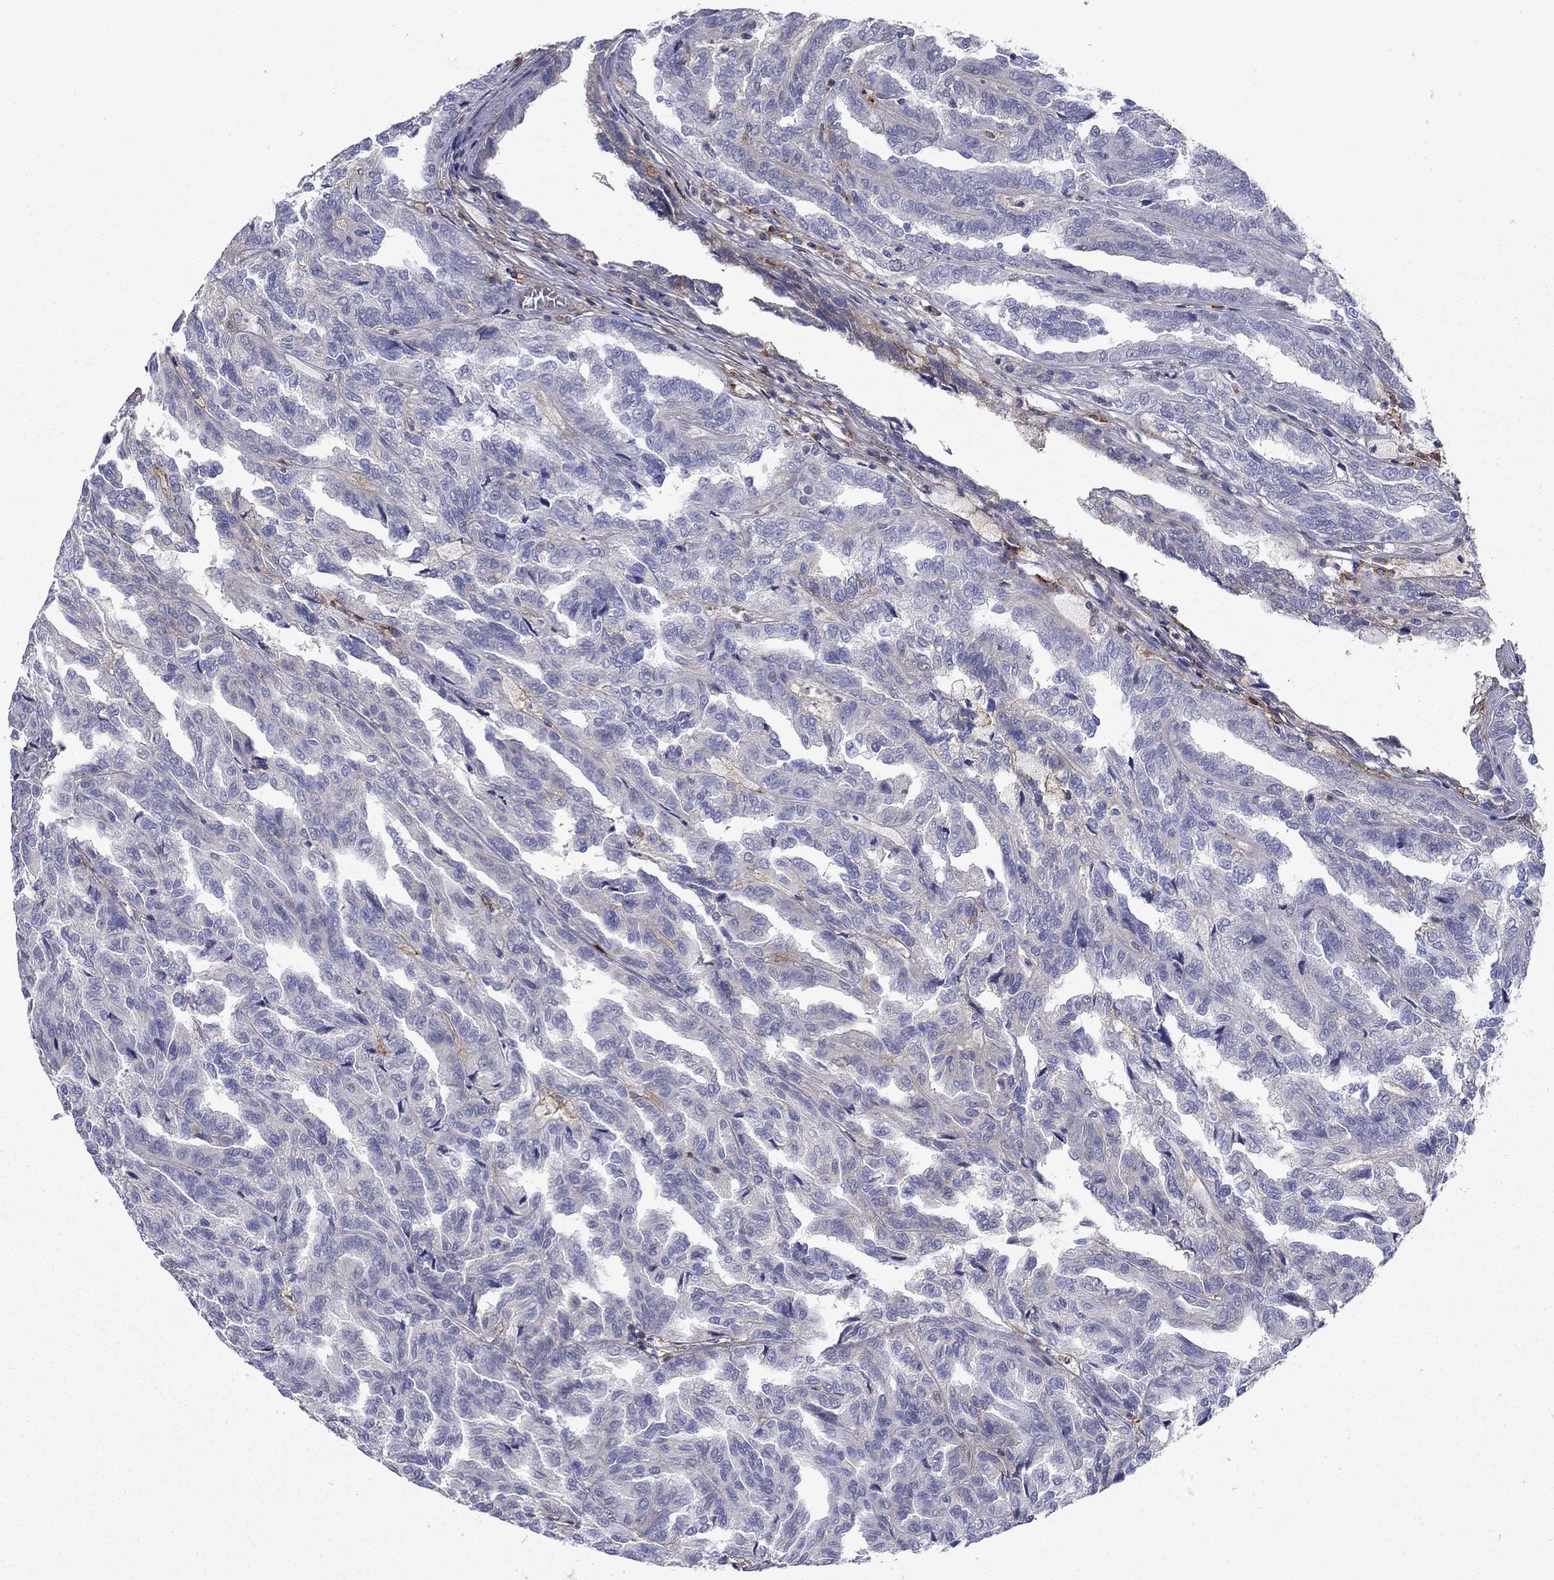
{"staining": {"intensity": "negative", "quantity": "none", "location": "none"}, "tissue": "renal cancer", "cell_type": "Tumor cells", "image_type": "cancer", "snomed": [{"axis": "morphology", "description": "Adenocarcinoma, NOS"}, {"axis": "topography", "description": "Kidney"}], "caption": "DAB immunohistochemical staining of human adenocarcinoma (renal) shows no significant staining in tumor cells.", "gene": "HPX", "patient": {"sex": "male", "age": 79}}